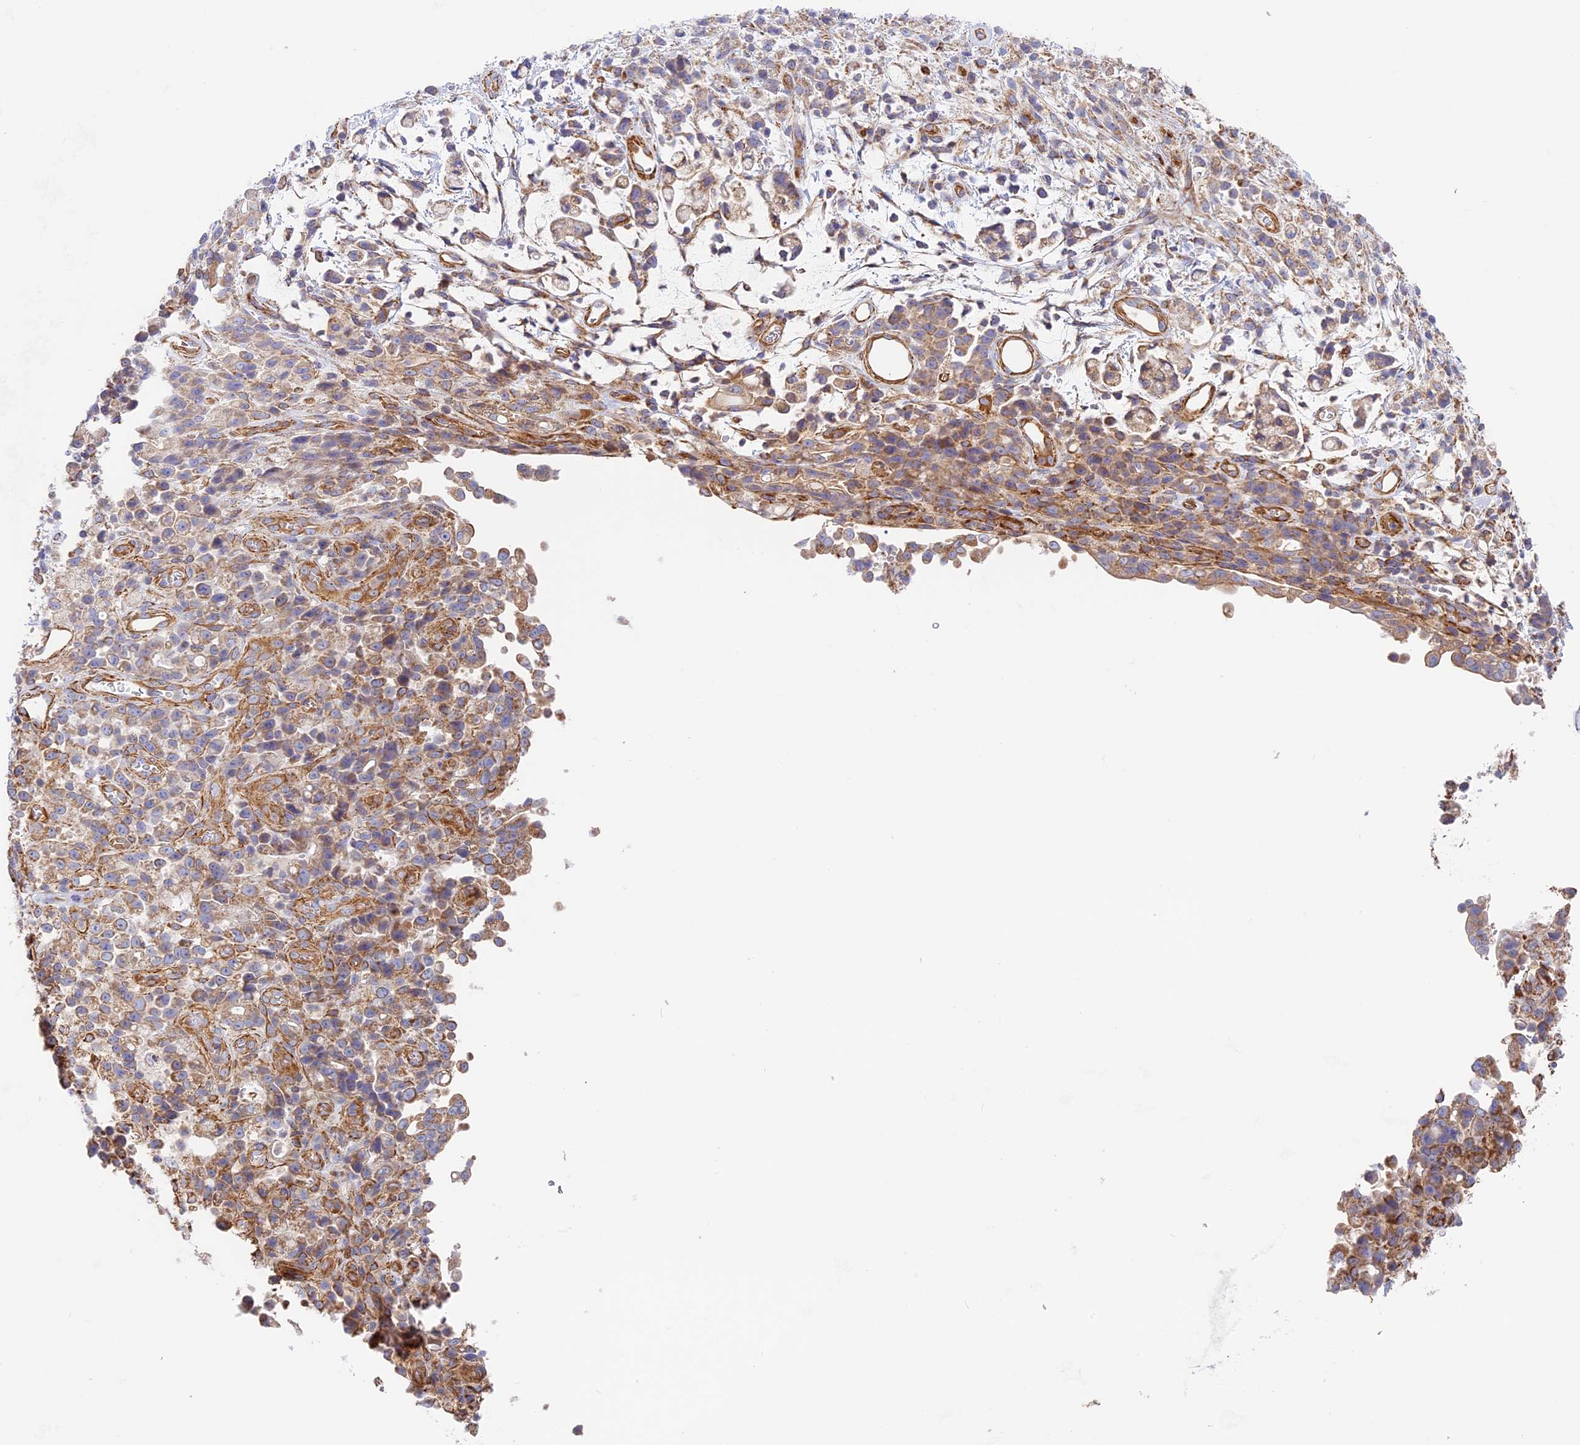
{"staining": {"intensity": "weak", "quantity": "25%-75%", "location": "cytoplasmic/membranous"}, "tissue": "stomach cancer", "cell_type": "Tumor cells", "image_type": "cancer", "snomed": [{"axis": "morphology", "description": "Adenocarcinoma, NOS"}, {"axis": "topography", "description": "Stomach"}], "caption": "Stomach cancer (adenocarcinoma) tissue demonstrates weak cytoplasmic/membranous positivity in approximately 25%-75% of tumor cells (DAB (3,3'-diaminobenzidine) = brown stain, brightfield microscopy at high magnification).", "gene": "DDA1", "patient": {"sex": "female", "age": 60}}